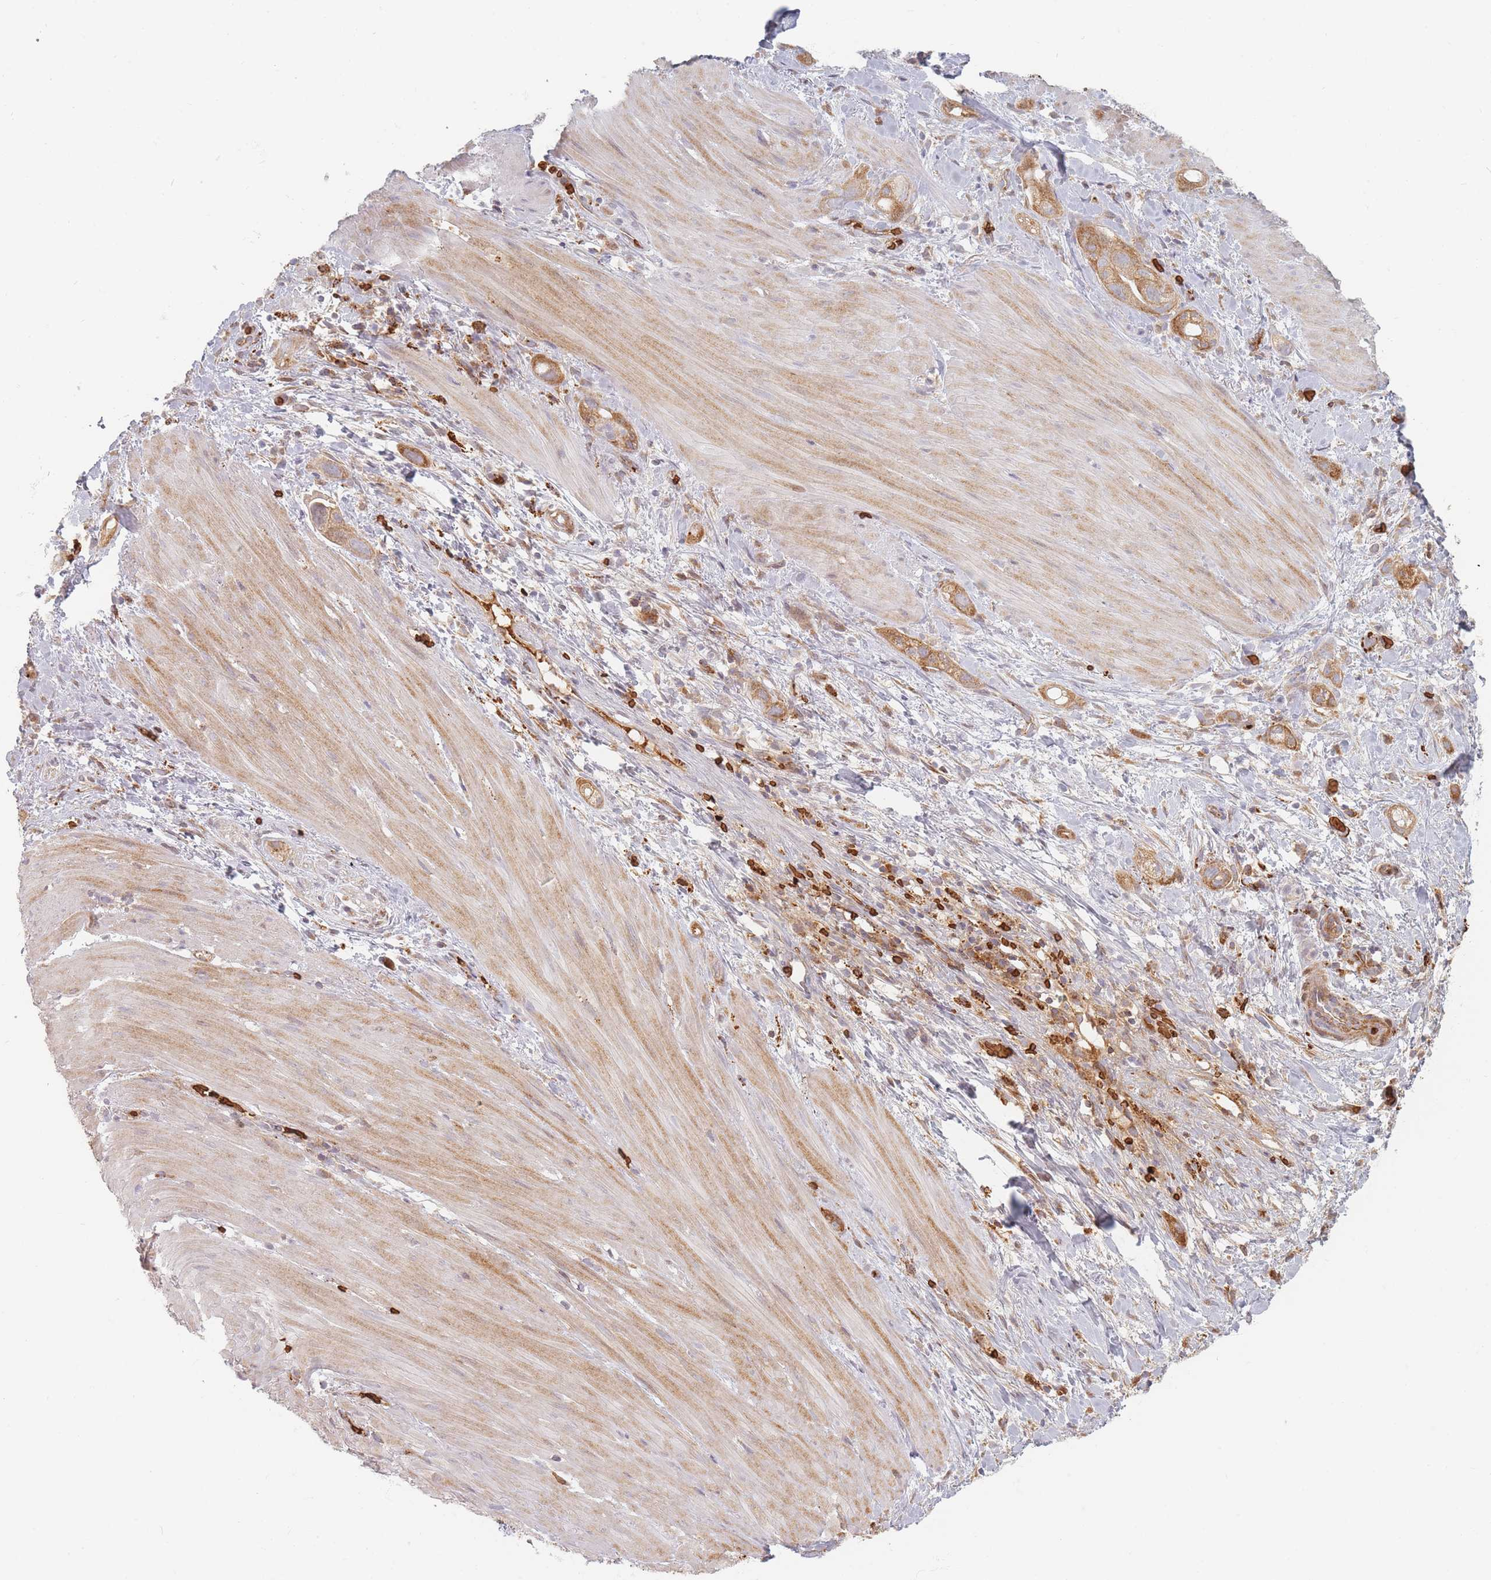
{"staining": {"intensity": "moderate", "quantity": ">75%", "location": "cytoplasmic/membranous"}, "tissue": "stomach cancer", "cell_type": "Tumor cells", "image_type": "cancer", "snomed": [{"axis": "morphology", "description": "Adenocarcinoma, NOS"}, {"axis": "topography", "description": "Stomach"}, {"axis": "topography", "description": "Stomach, lower"}], "caption": "Approximately >75% of tumor cells in human stomach cancer demonstrate moderate cytoplasmic/membranous protein positivity as visualized by brown immunohistochemical staining.", "gene": "SLC2A6", "patient": {"sex": "female", "age": 48}}